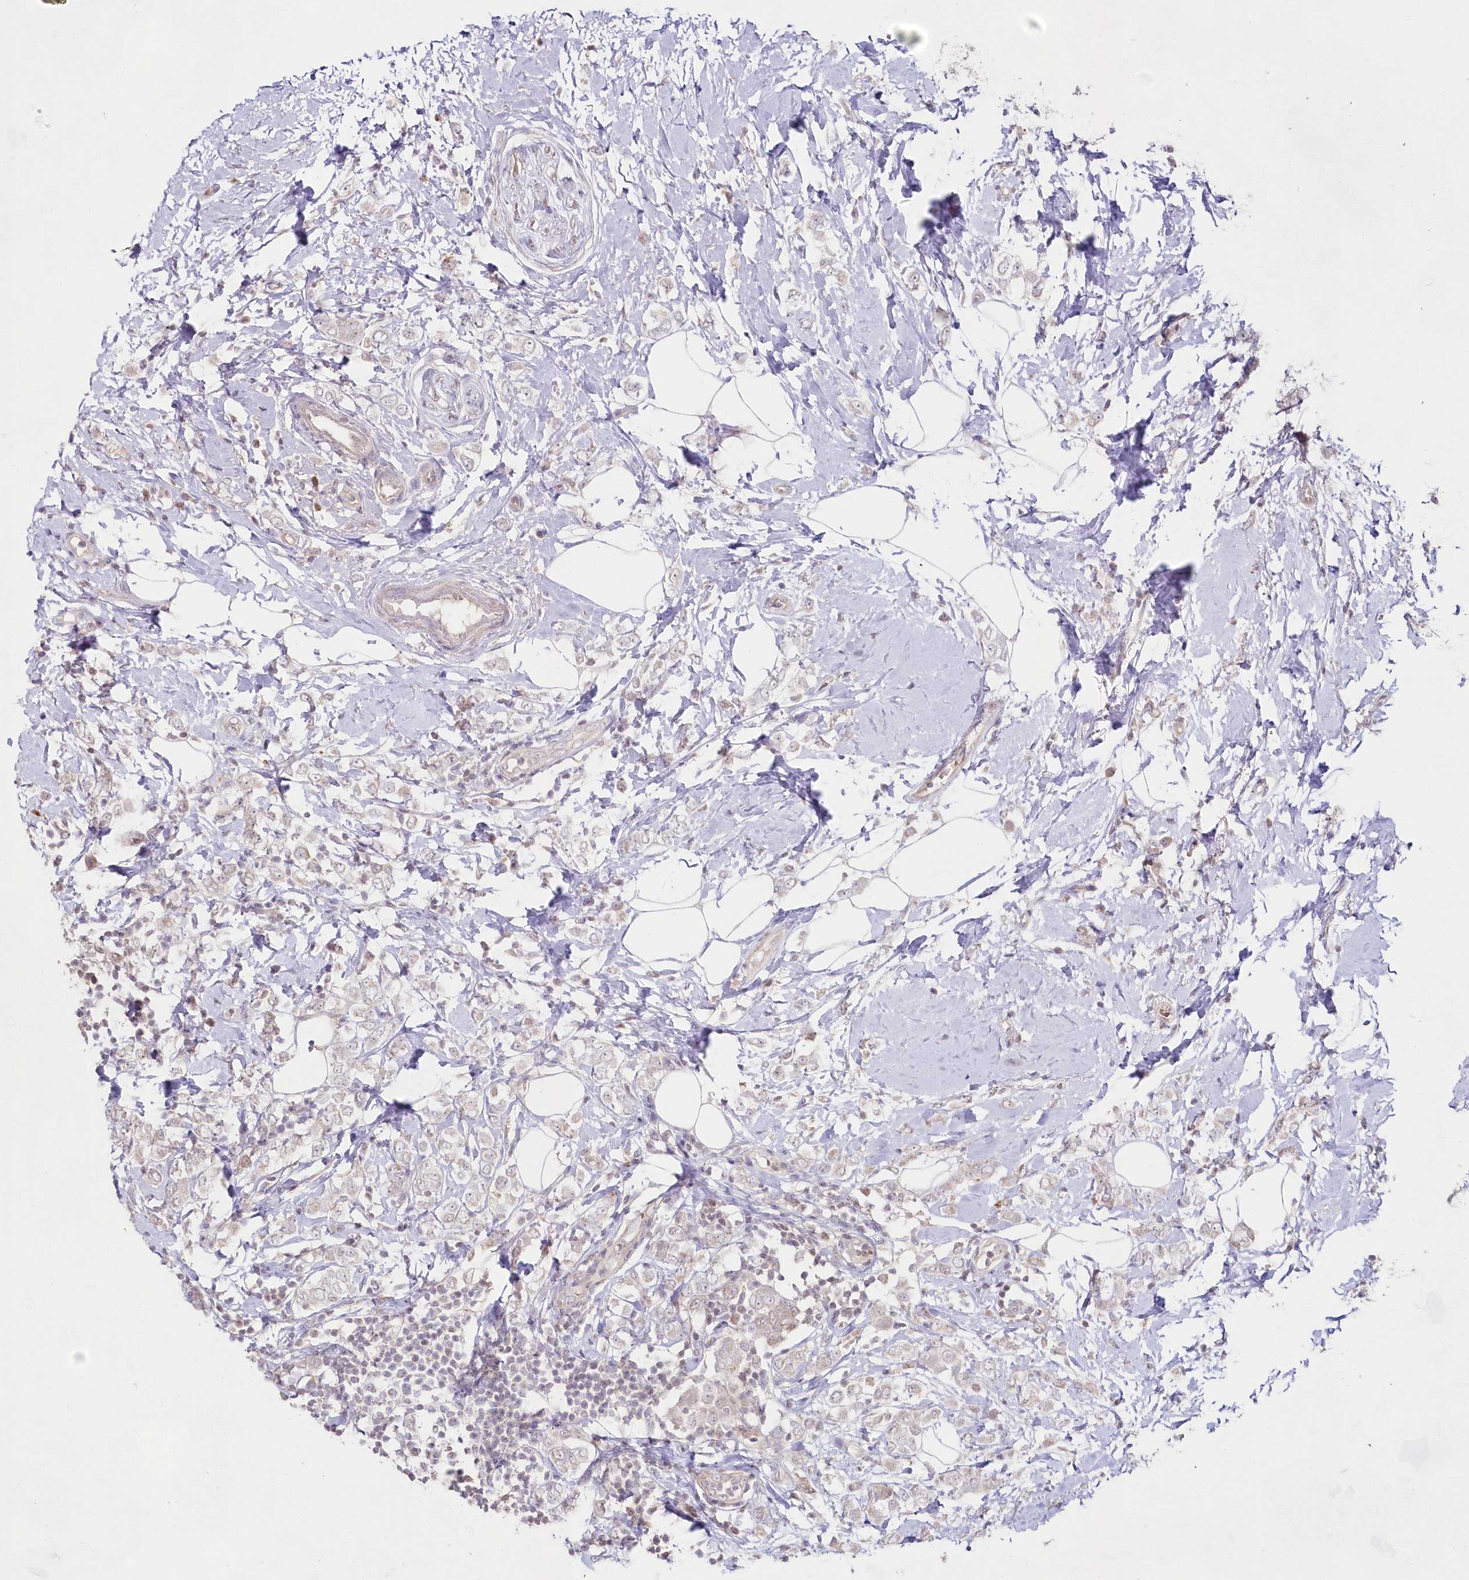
{"staining": {"intensity": "weak", "quantity": "<25%", "location": "cytoplasmic/membranous"}, "tissue": "breast cancer", "cell_type": "Tumor cells", "image_type": "cancer", "snomed": [{"axis": "morphology", "description": "Lobular carcinoma"}, {"axis": "topography", "description": "Breast"}], "caption": "Breast cancer (lobular carcinoma) stained for a protein using immunohistochemistry (IHC) shows no expression tumor cells.", "gene": "IMPA1", "patient": {"sex": "female", "age": 47}}